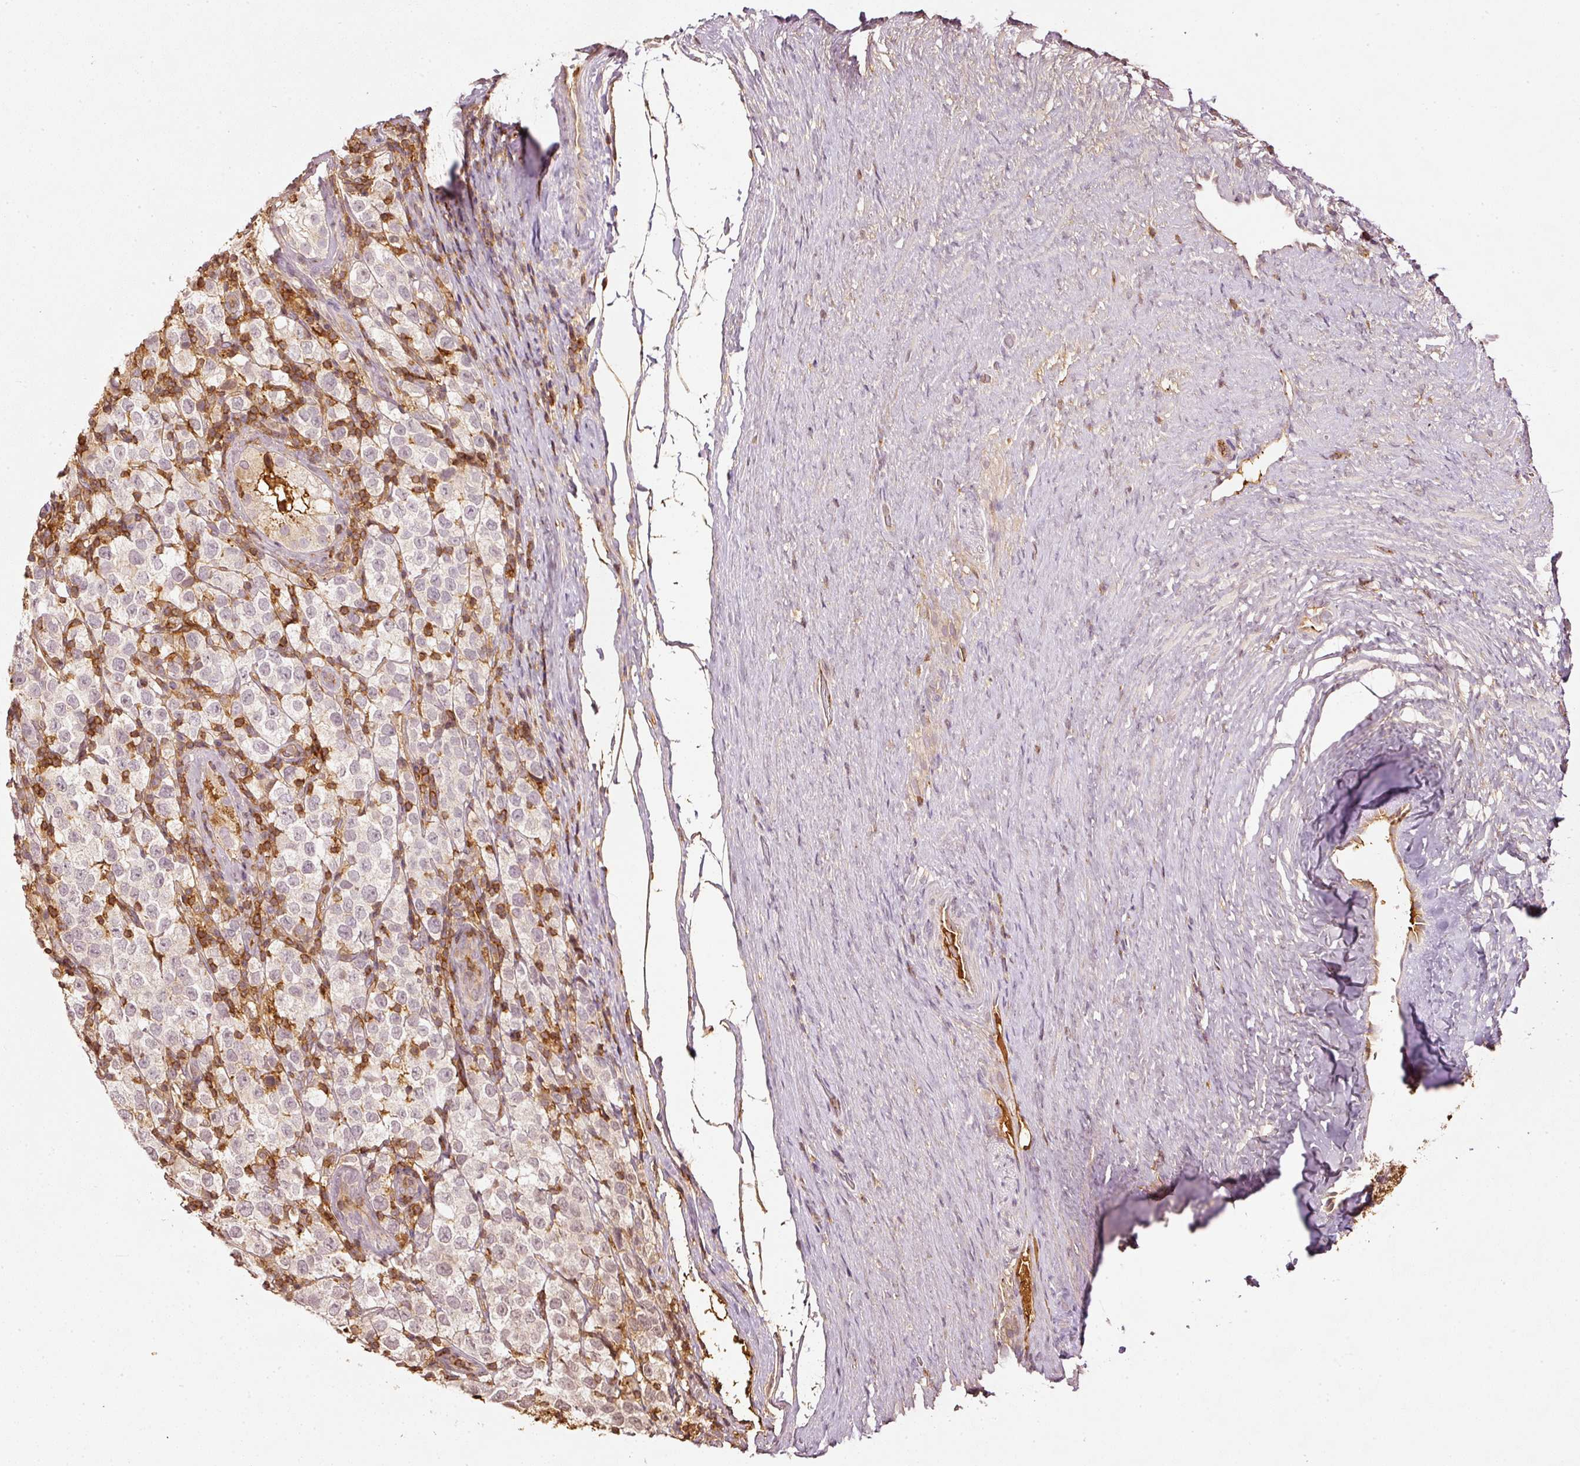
{"staining": {"intensity": "weak", "quantity": "<25%", "location": "cytoplasmic/membranous,nuclear"}, "tissue": "testis cancer", "cell_type": "Tumor cells", "image_type": "cancer", "snomed": [{"axis": "morphology", "description": "Seminoma, NOS"}, {"axis": "morphology", "description": "Carcinoma, Embryonal, NOS"}, {"axis": "topography", "description": "Testis"}], "caption": "Immunohistochemistry (IHC) photomicrograph of testis cancer stained for a protein (brown), which exhibits no staining in tumor cells. (Stains: DAB immunohistochemistry with hematoxylin counter stain, Microscopy: brightfield microscopy at high magnification).", "gene": "EVL", "patient": {"sex": "male", "age": 41}}